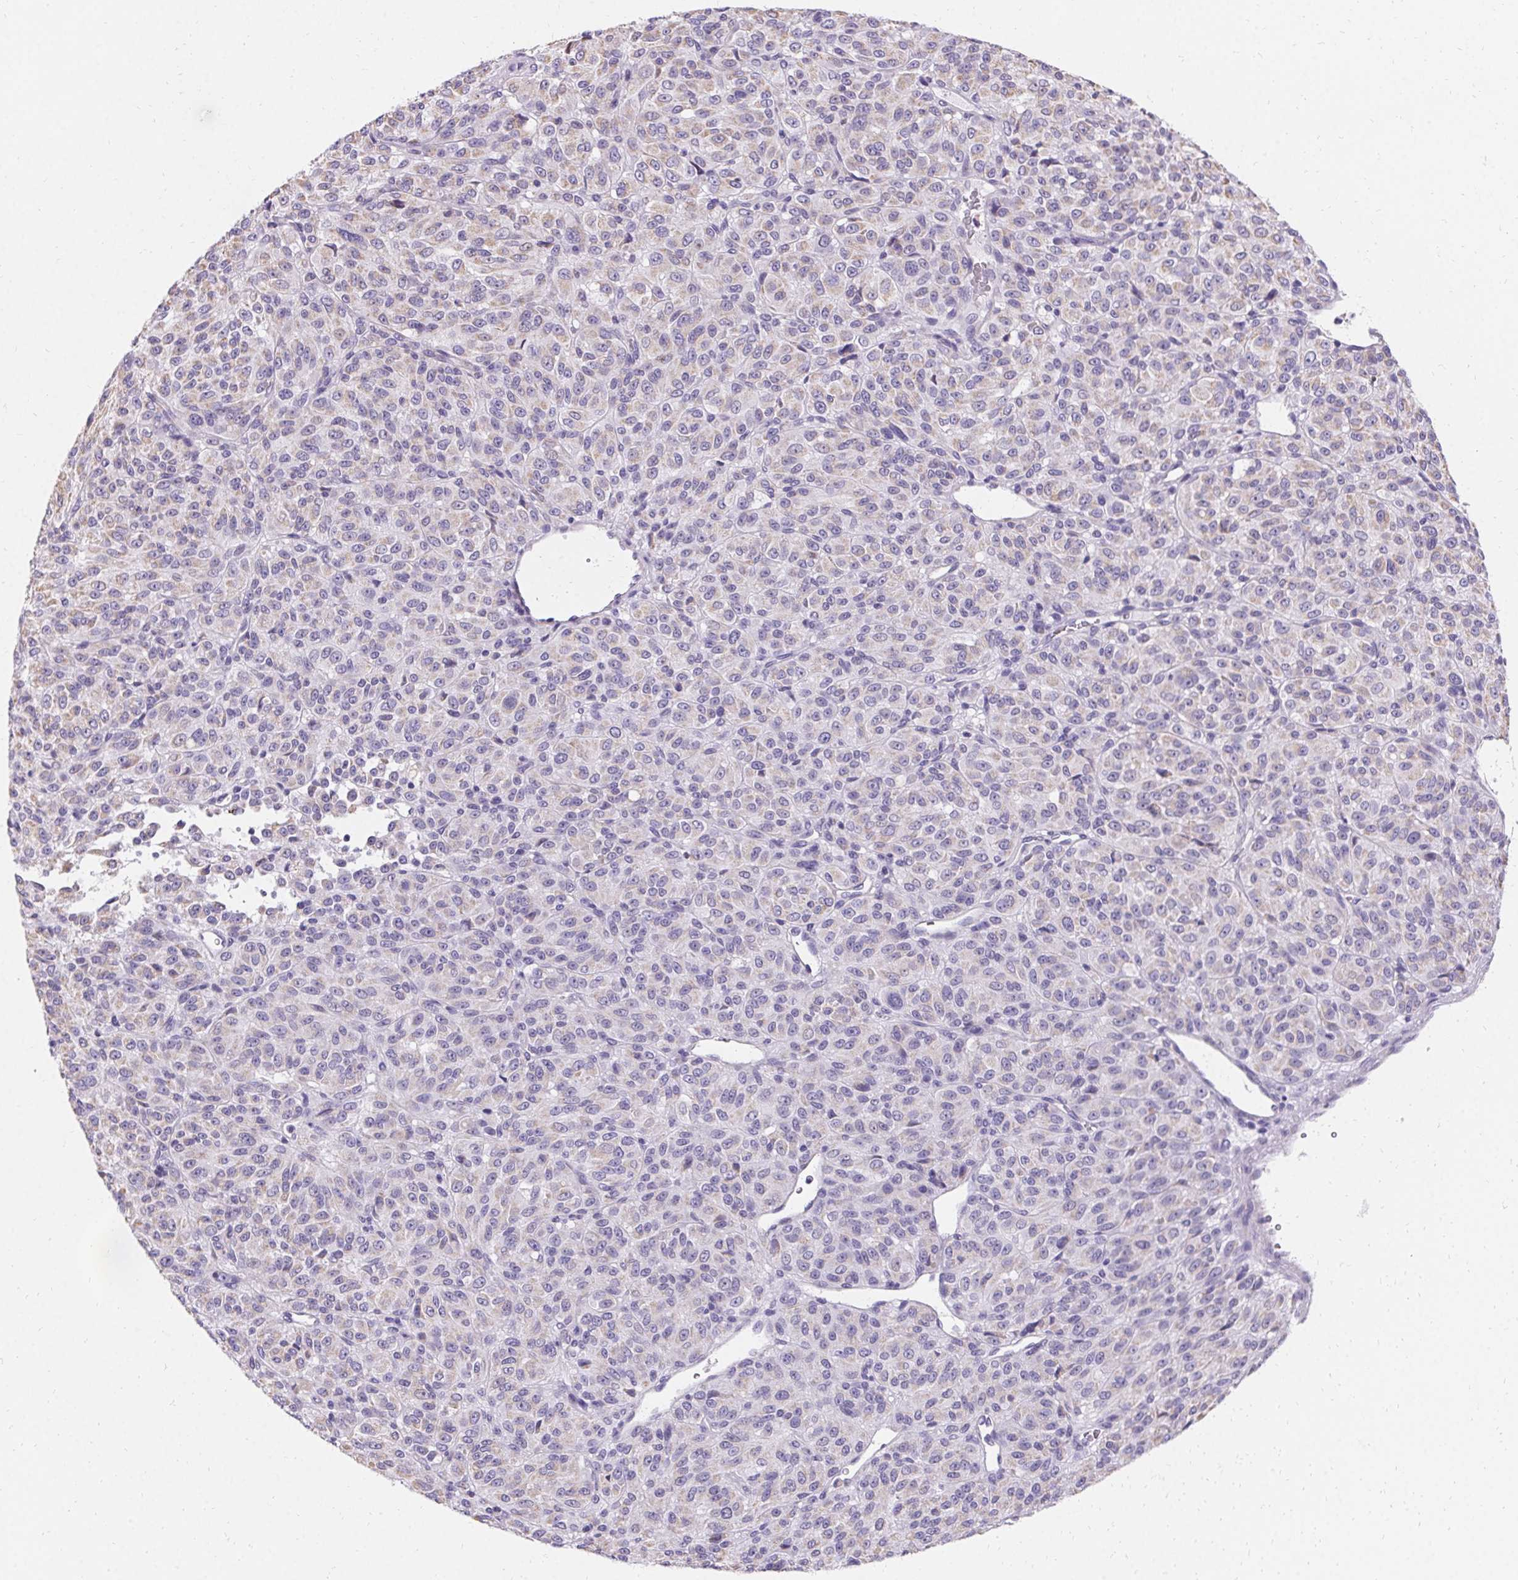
{"staining": {"intensity": "weak", "quantity": "<25%", "location": "cytoplasmic/membranous"}, "tissue": "melanoma", "cell_type": "Tumor cells", "image_type": "cancer", "snomed": [{"axis": "morphology", "description": "Malignant melanoma, Metastatic site"}, {"axis": "topography", "description": "Brain"}], "caption": "The histopathology image exhibits no staining of tumor cells in malignant melanoma (metastatic site).", "gene": "ASGR2", "patient": {"sex": "female", "age": 56}}